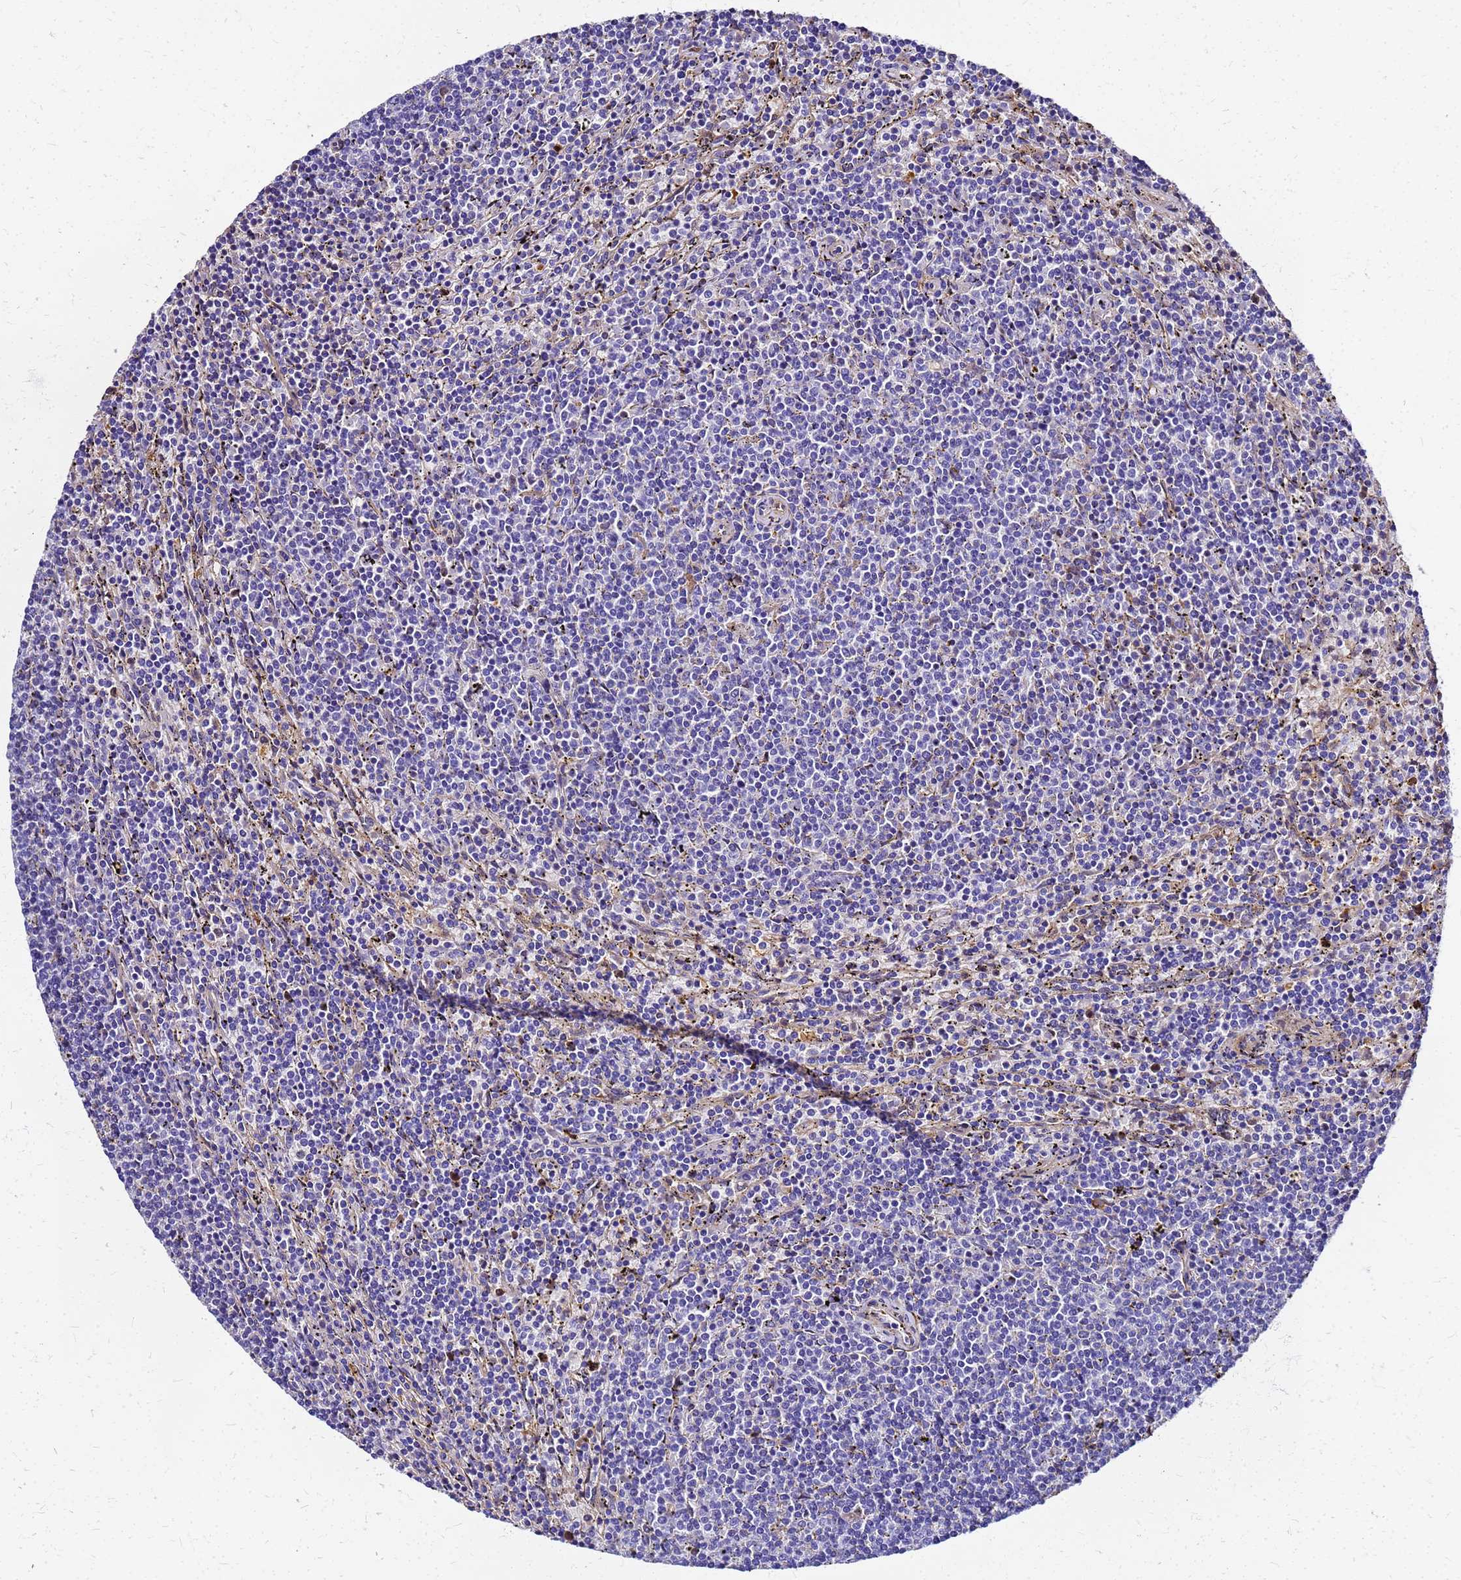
{"staining": {"intensity": "negative", "quantity": "none", "location": "none"}, "tissue": "lymphoma", "cell_type": "Tumor cells", "image_type": "cancer", "snomed": [{"axis": "morphology", "description": "Malignant lymphoma, non-Hodgkin's type, Low grade"}, {"axis": "topography", "description": "Spleen"}], "caption": "Low-grade malignant lymphoma, non-Hodgkin's type stained for a protein using immunohistochemistry exhibits no expression tumor cells.", "gene": "S100A11", "patient": {"sex": "female", "age": 50}}